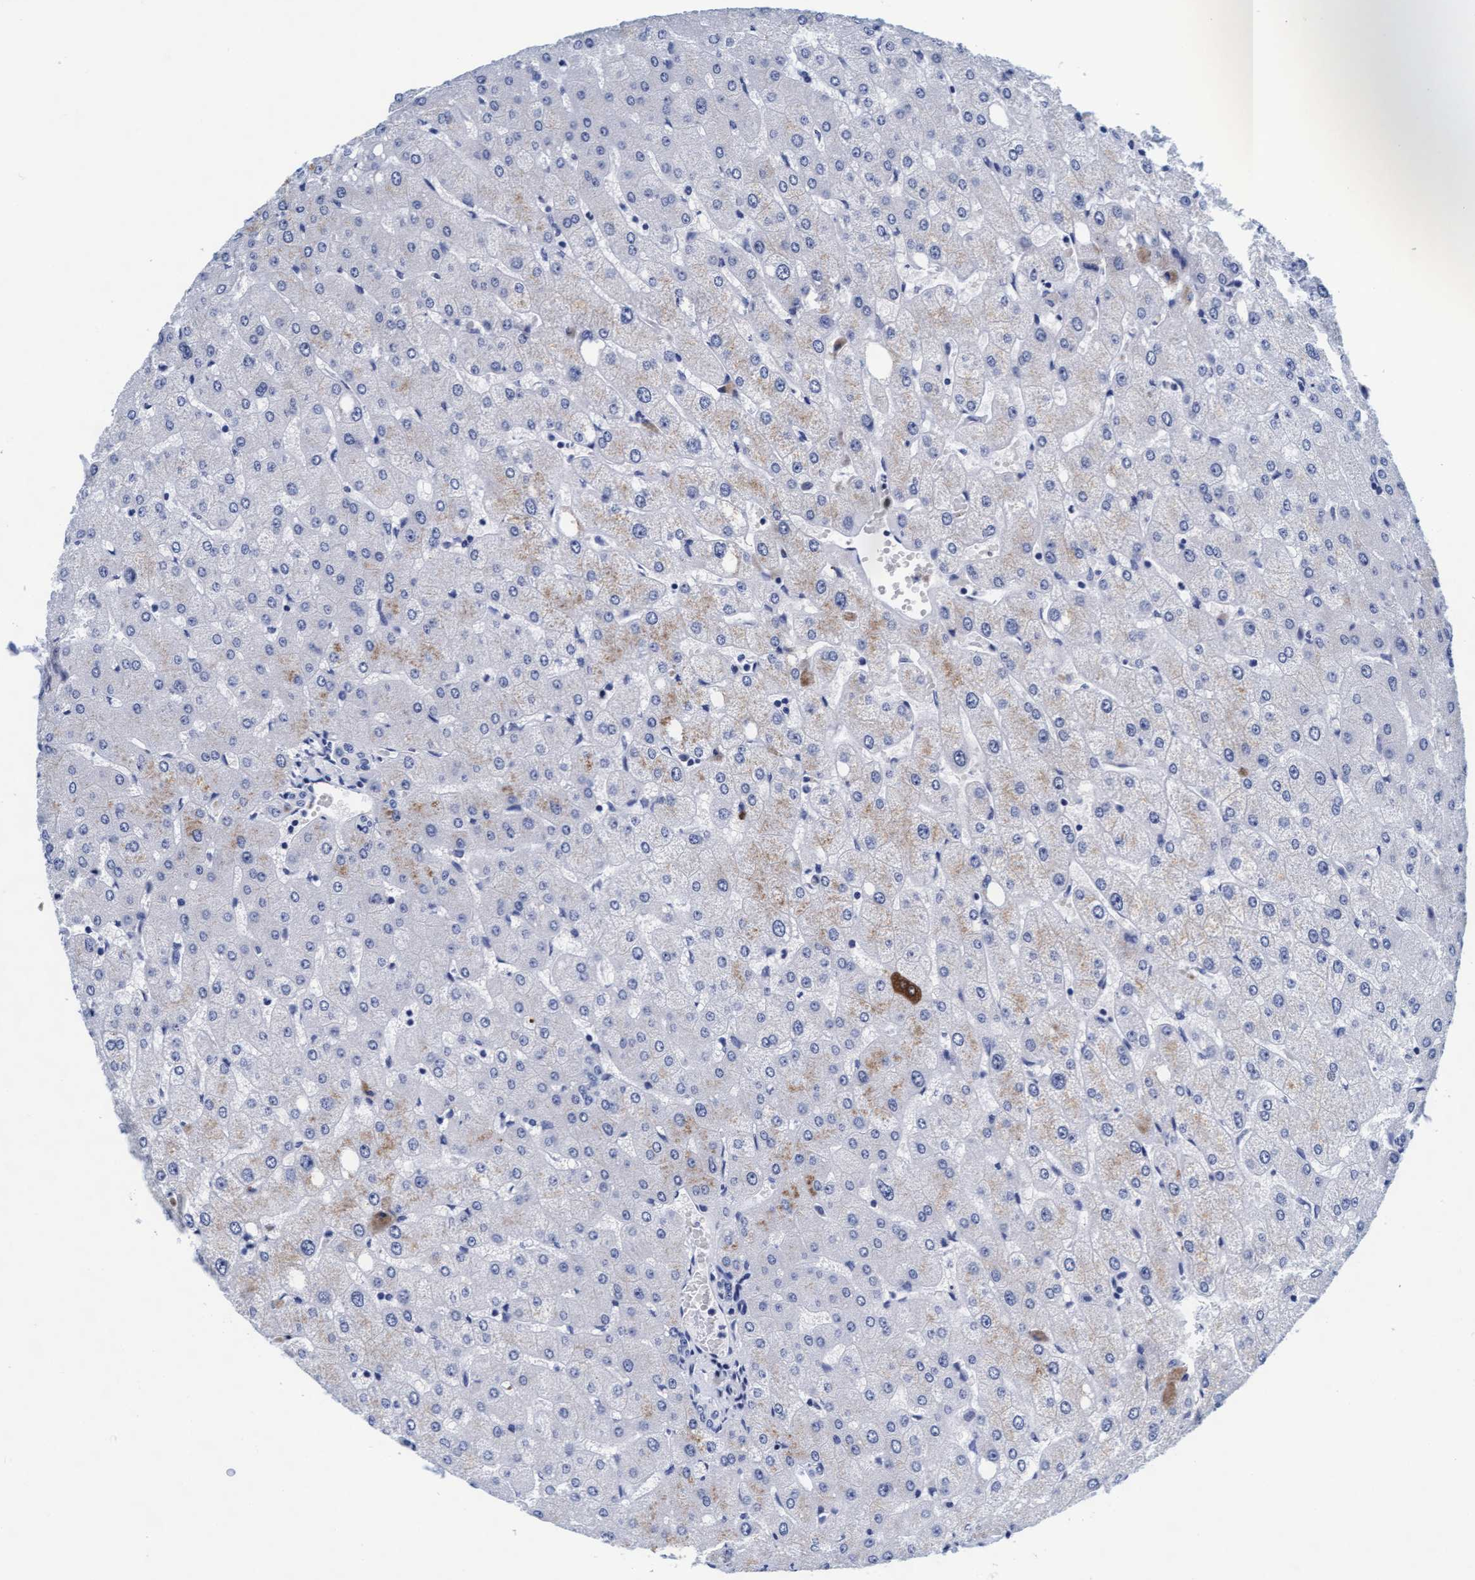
{"staining": {"intensity": "negative", "quantity": "none", "location": "none"}, "tissue": "liver", "cell_type": "Cholangiocytes", "image_type": "normal", "snomed": [{"axis": "morphology", "description": "Normal tissue, NOS"}, {"axis": "topography", "description": "Liver"}], "caption": "Photomicrograph shows no significant protein staining in cholangiocytes of unremarkable liver.", "gene": "ARSG", "patient": {"sex": "female", "age": 54}}